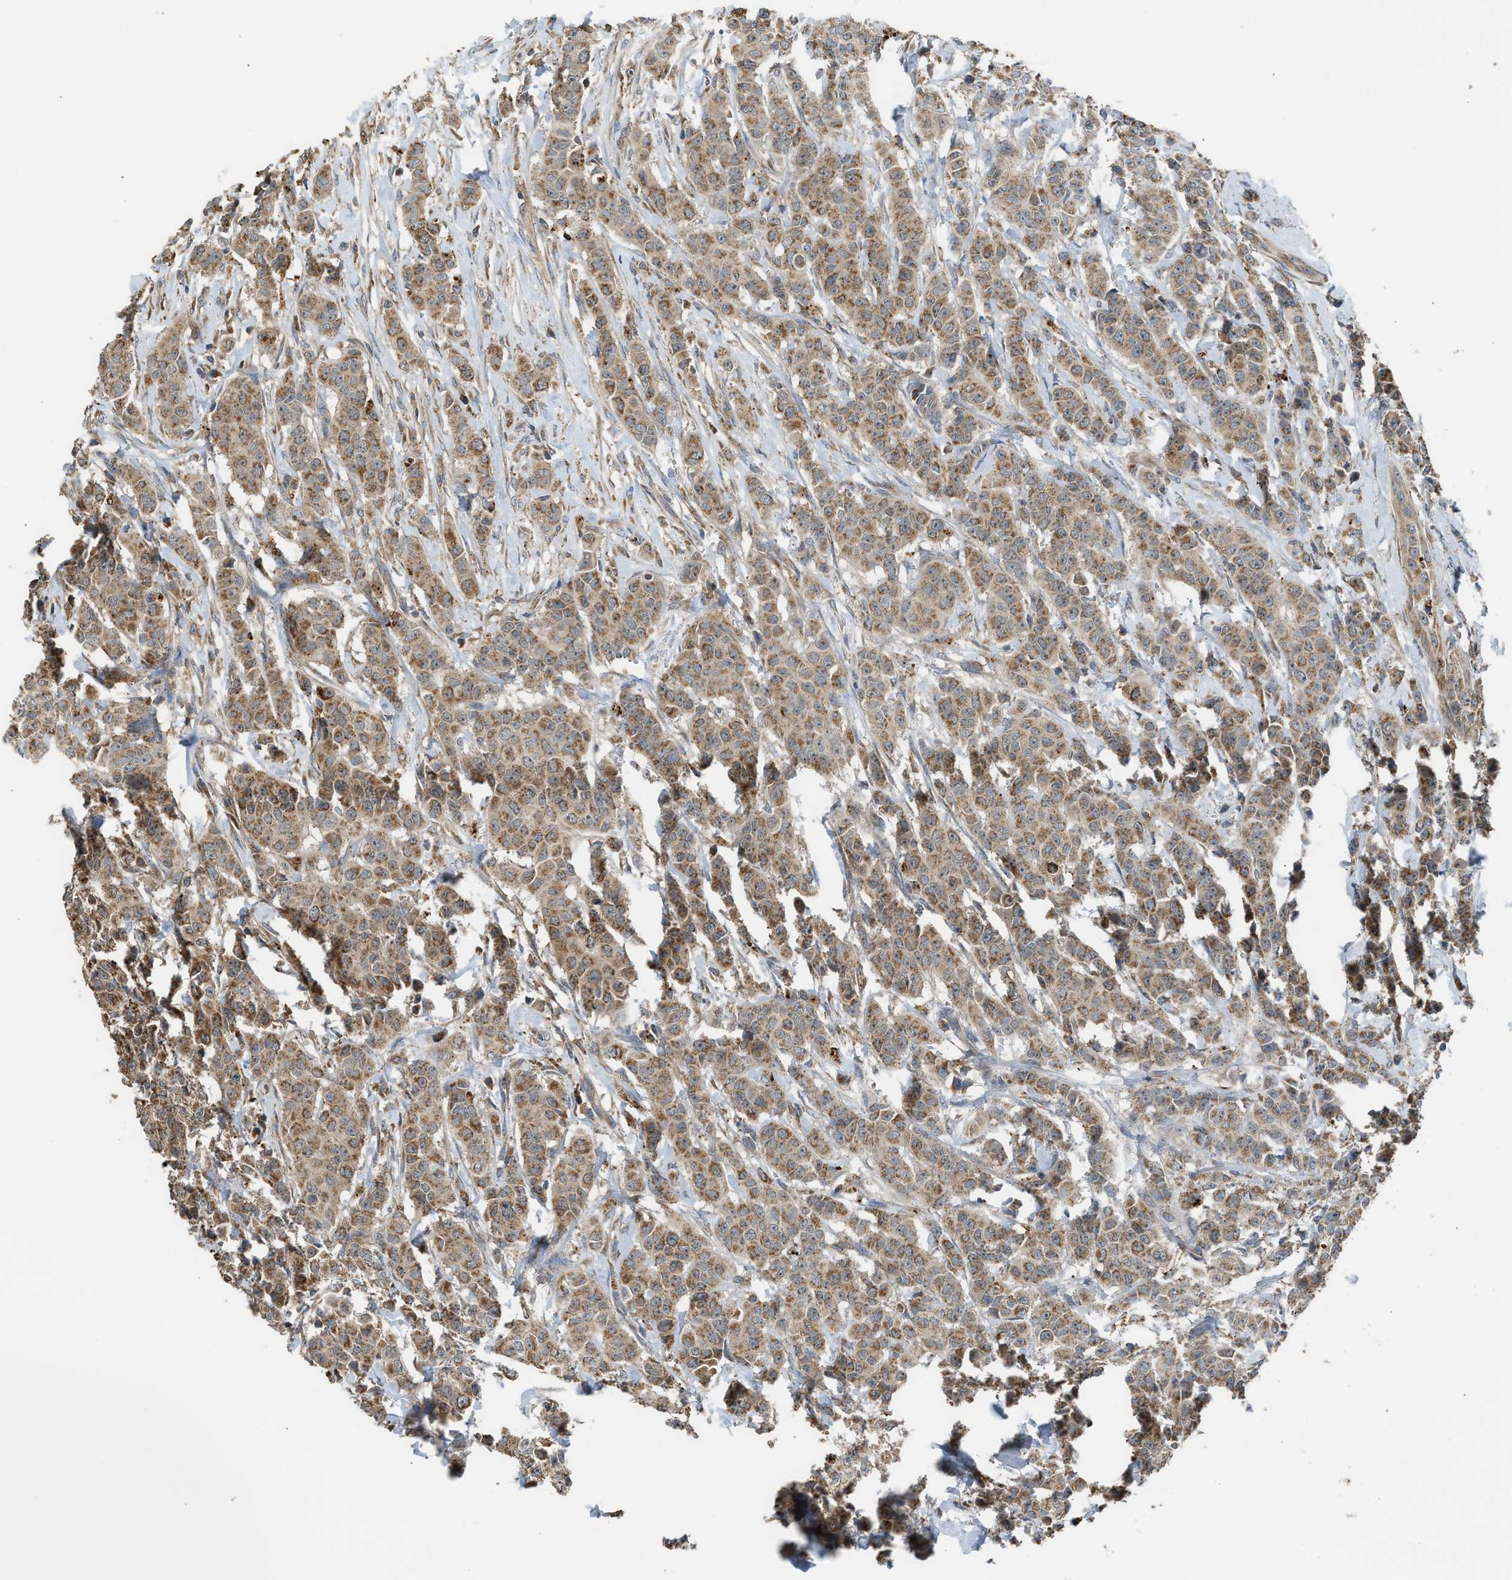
{"staining": {"intensity": "moderate", "quantity": ">75%", "location": "cytoplasmic/membranous"}, "tissue": "breast cancer", "cell_type": "Tumor cells", "image_type": "cancer", "snomed": [{"axis": "morphology", "description": "Normal tissue, NOS"}, {"axis": "morphology", "description": "Duct carcinoma"}, {"axis": "topography", "description": "Breast"}], "caption": "Immunohistochemistry (IHC) histopathology image of neoplastic tissue: human breast cancer stained using immunohistochemistry (IHC) shows medium levels of moderate protein expression localized specifically in the cytoplasmic/membranous of tumor cells, appearing as a cytoplasmic/membranous brown color.", "gene": "STARD3", "patient": {"sex": "female", "age": 40}}